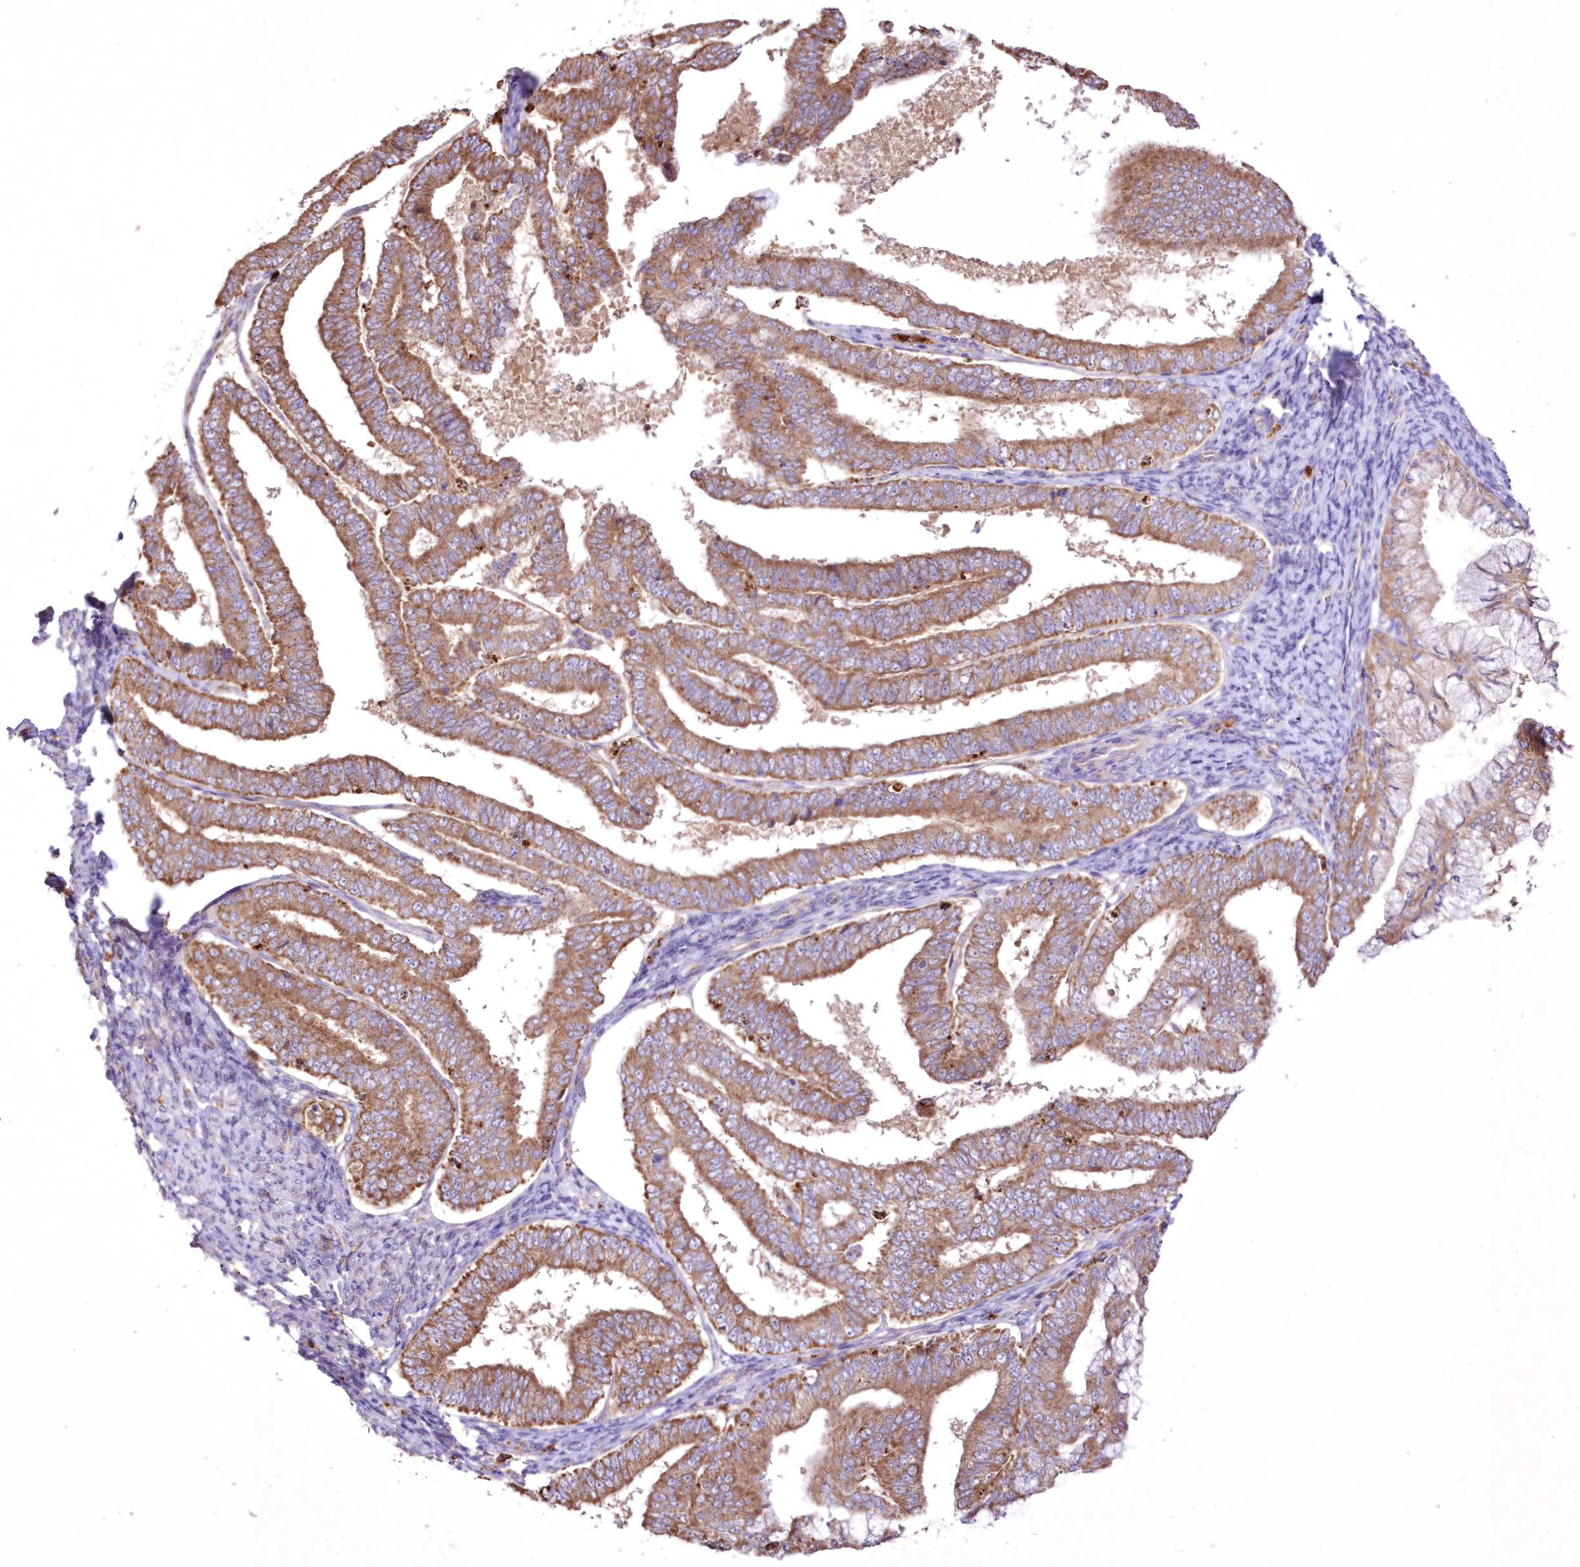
{"staining": {"intensity": "moderate", "quantity": ">75%", "location": "cytoplasmic/membranous"}, "tissue": "endometrial cancer", "cell_type": "Tumor cells", "image_type": "cancer", "snomed": [{"axis": "morphology", "description": "Adenocarcinoma, NOS"}, {"axis": "topography", "description": "Endometrium"}], "caption": "Endometrial cancer tissue reveals moderate cytoplasmic/membranous positivity in approximately >75% of tumor cells", "gene": "FCHO2", "patient": {"sex": "female", "age": 63}}